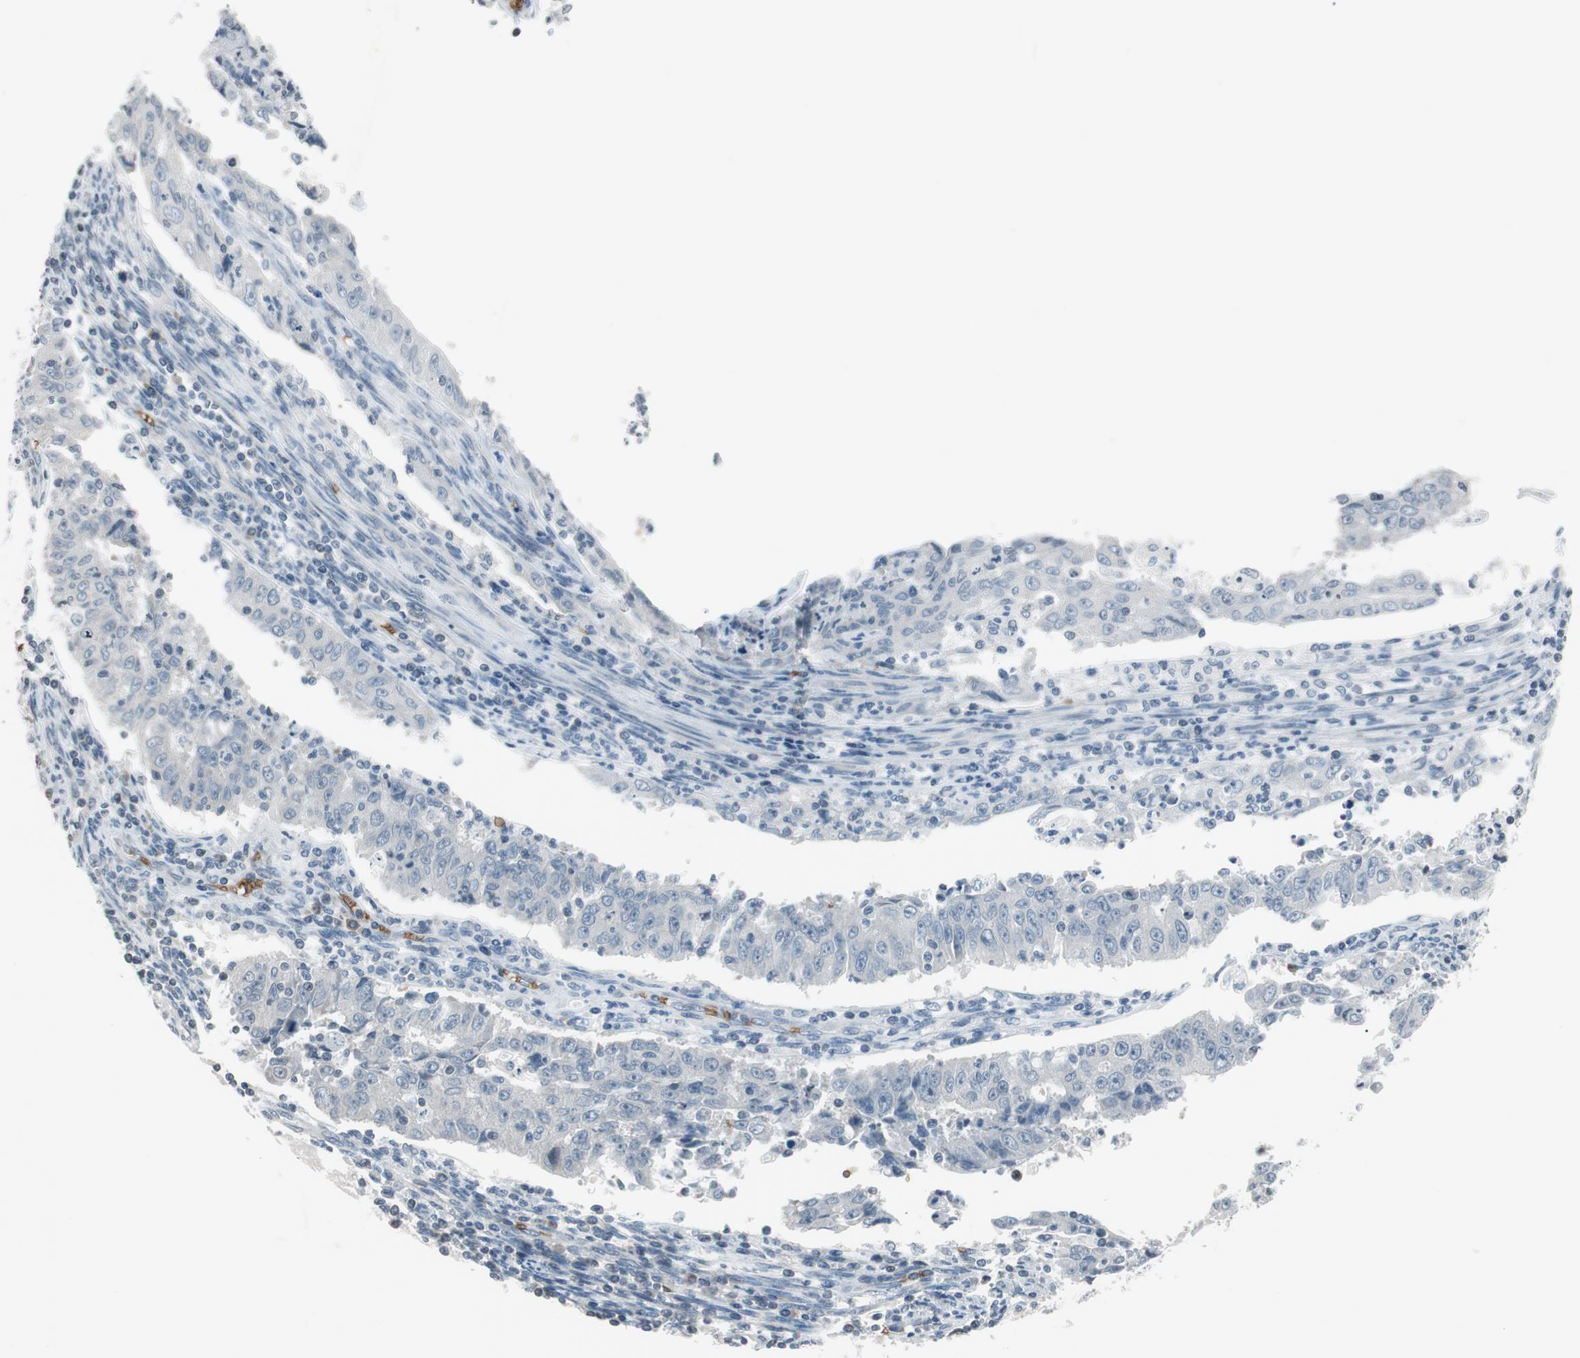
{"staining": {"intensity": "negative", "quantity": "none", "location": "none"}, "tissue": "endometrial cancer", "cell_type": "Tumor cells", "image_type": "cancer", "snomed": [{"axis": "morphology", "description": "Adenocarcinoma, NOS"}, {"axis": "topography", "description": "Endometrium"}], "caption": "Immunohistochemistry (IHC) of human endometrial cancer shows no staining in tumor cells.", "gene": "GYPC", "patient": {"sex": "female", "age": 42}}